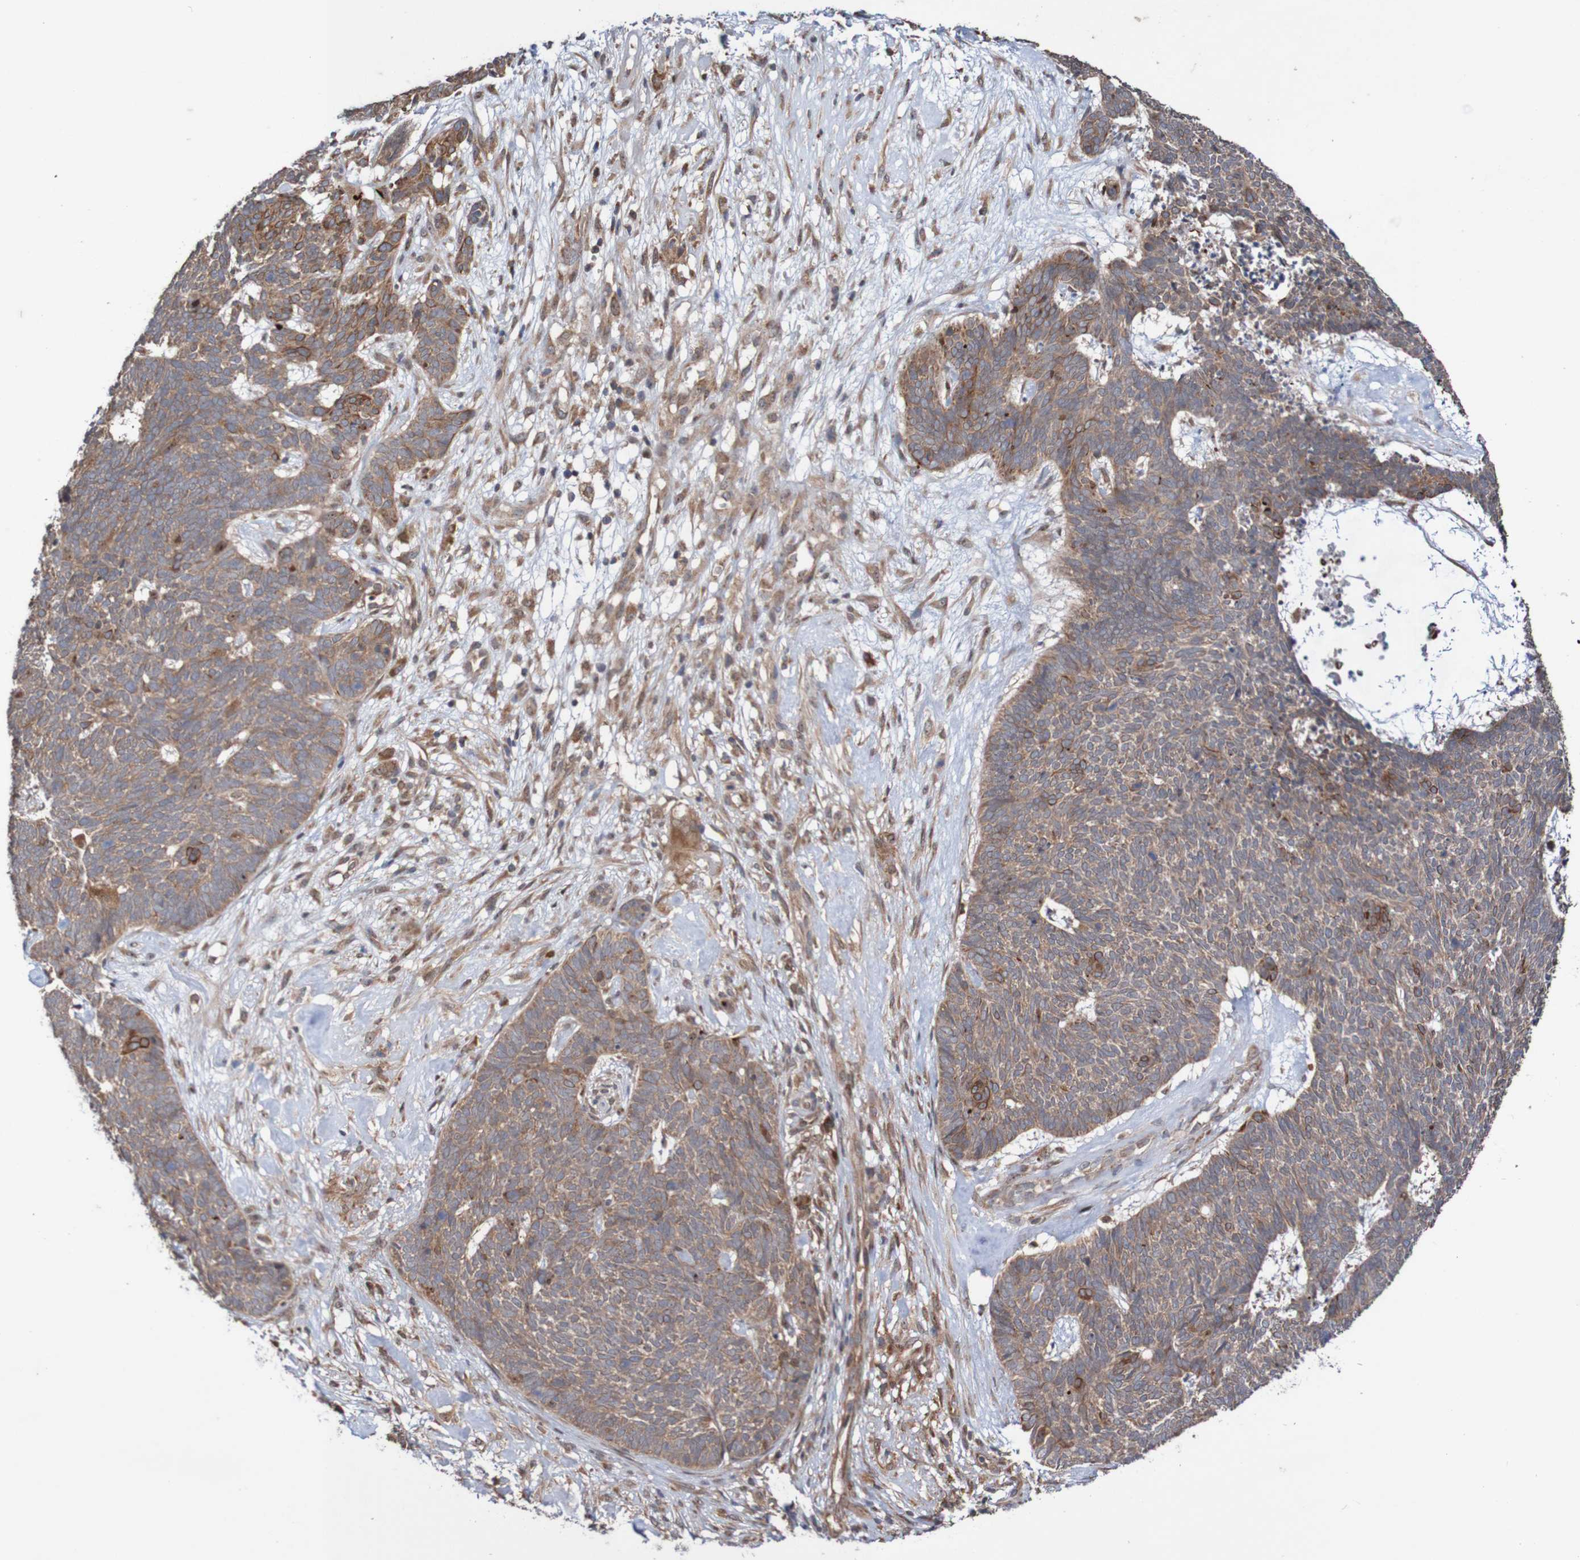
{"staining": {"intensity": "moderate", "quantity": ">75%", "location": "cytoplasmic/membranous"}, "tissue": "skin cancer", "cell_type": "Tumor cells", "image_type": "cancer", "snomed": [{"axis": "morphology", "description": "Basal cell carcinoma"}, {"axis": "topography", "description": "Skin"}], "caption": "This micrograph exhibits skin cancer stained with immunohistochemistry (IHC) to label a protein in brown. The cytoplasmic/membranous of tumor cells show moderate positivity for the protein. Nuclei are counter-stained blue.", "gene": "PHPT1", "patient": {"sex": "female", "age": 84}}